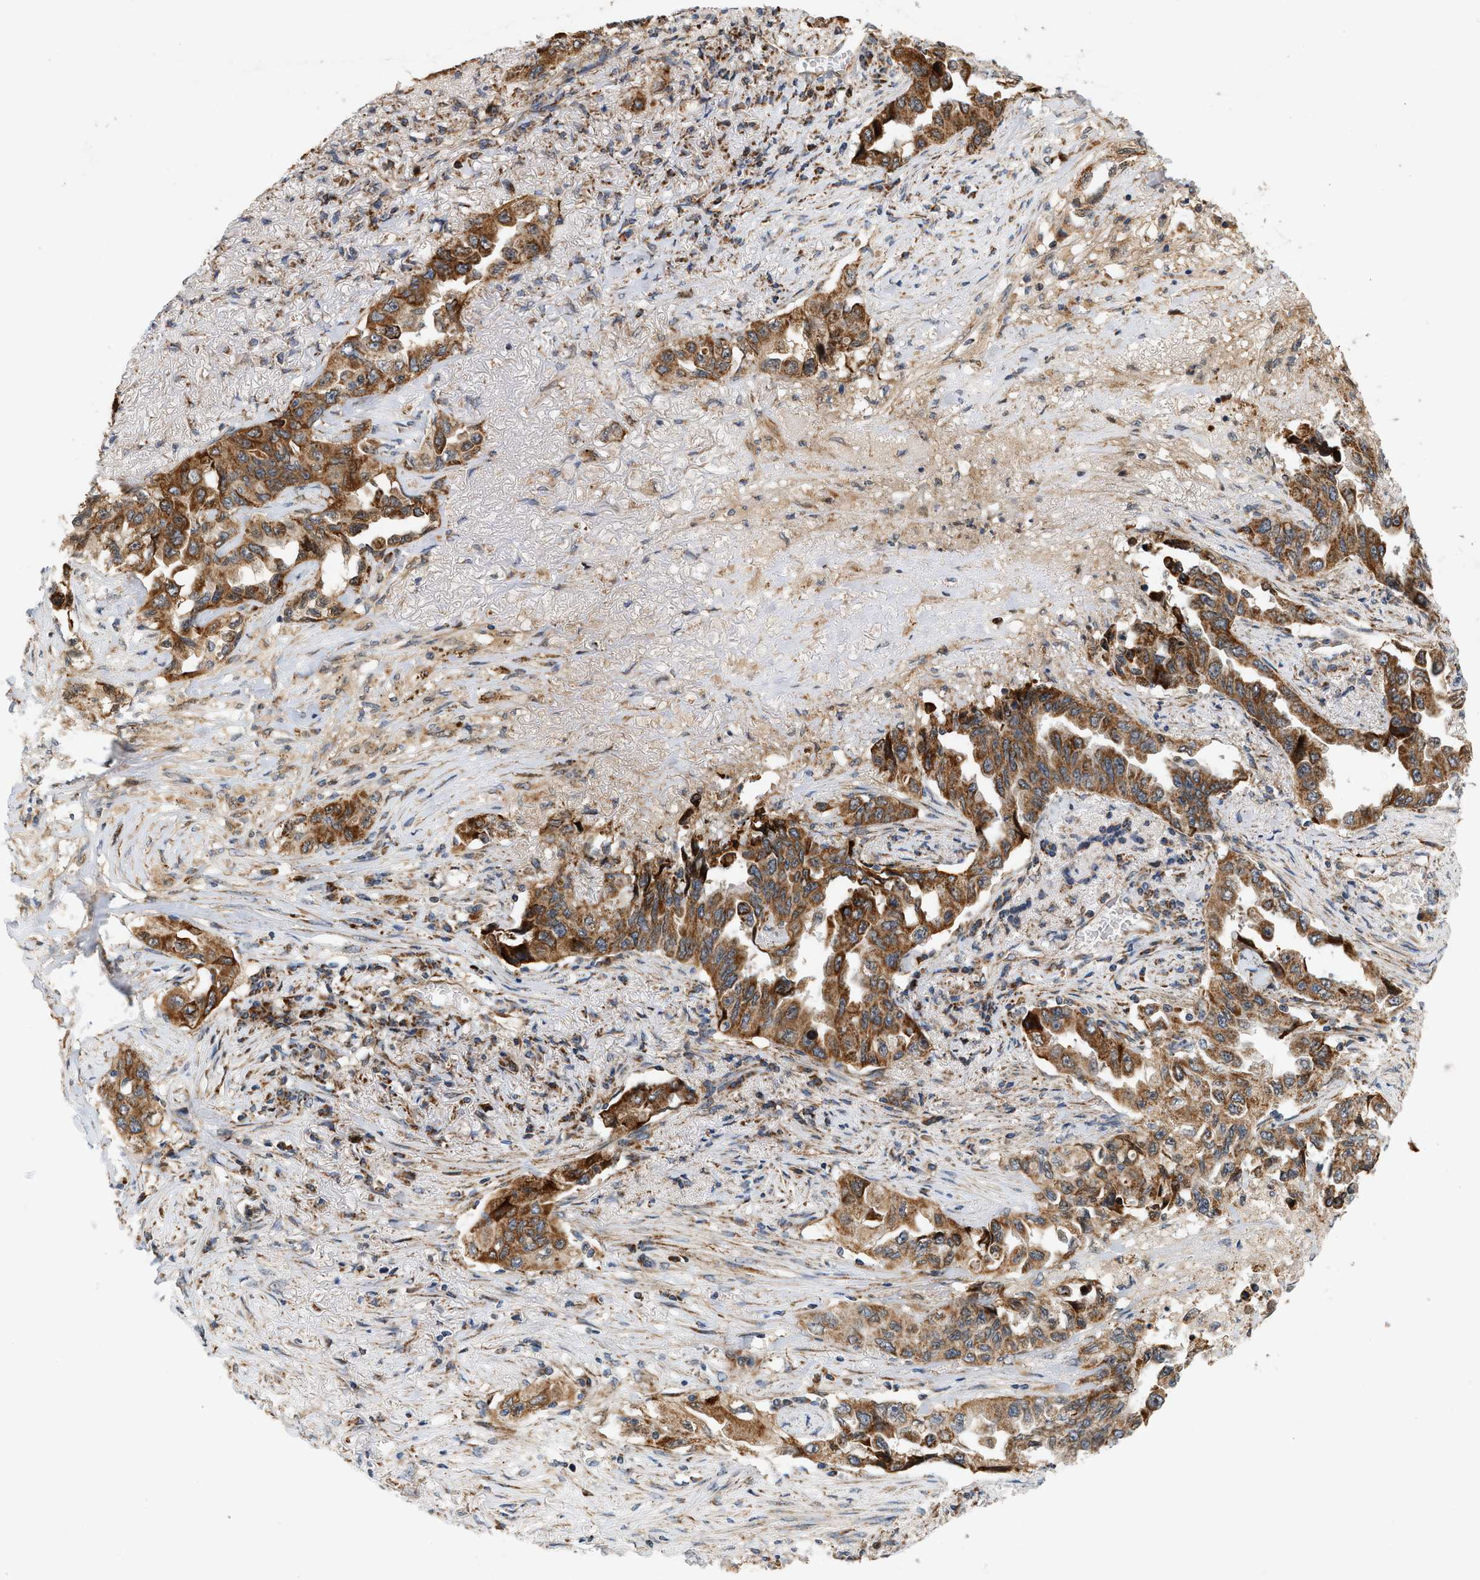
{"staining": {"intensity": "strong", "quantity": ">75%", "location": "cytoplasmic/membranous"}, "tissue": "lung cancer", "cell_type": "Tumor cells", "image_type": "cancer", "snomed": [{"axis": "morphology", "description": "Adenocarcinoma, NOS"}, {"axis": "topography", "description": "Lung"}], "caption": "About >75% of tumor cells in adenocarcinoma (lung) demonstrate strong cytoplasmic/membranous protein expression as visualized by brown immunohistochemical staining.", "gene": "MCU", "patient": {"sex": "female", "age": 51}}